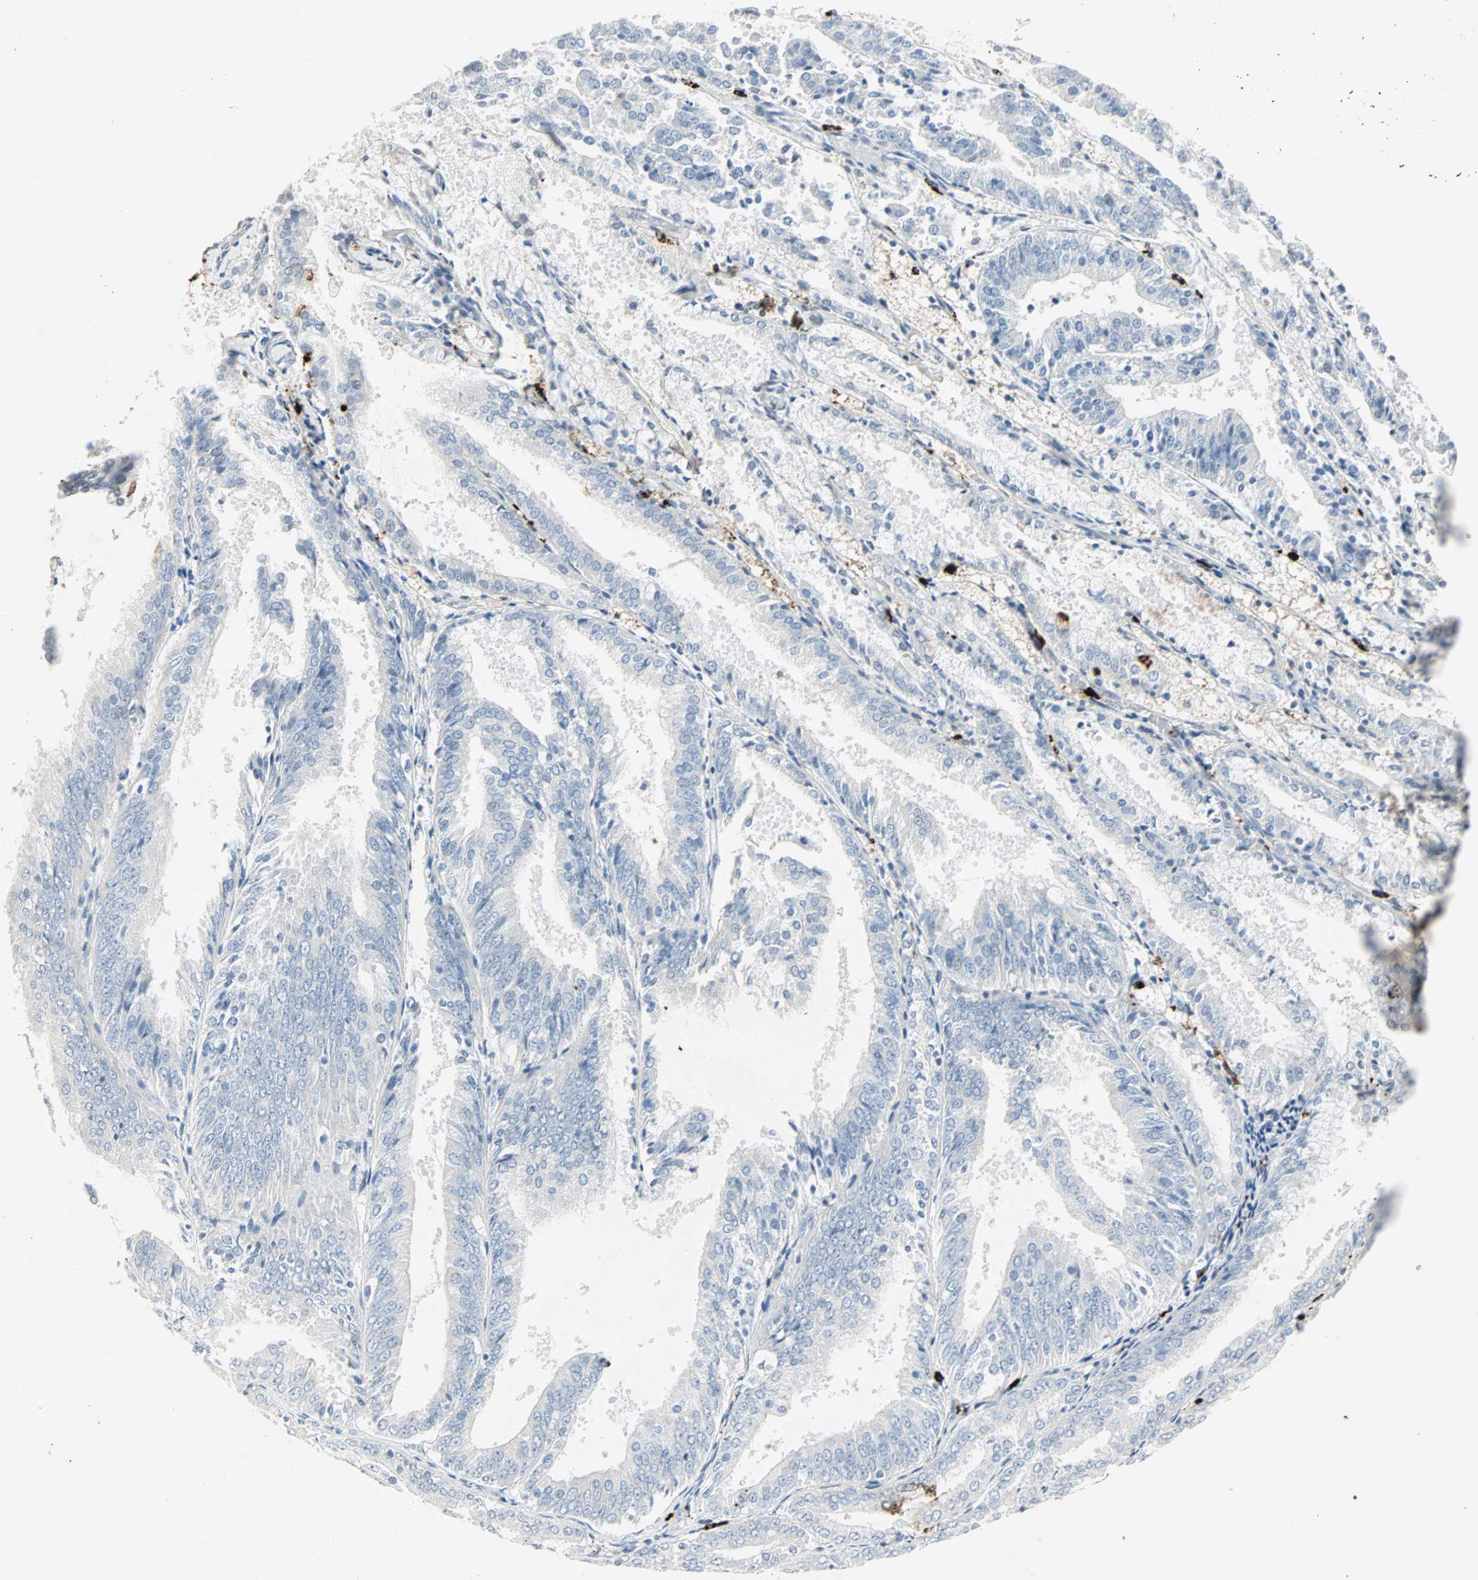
{"staining": {"intensity": "negative", "quantity": "none", "location": "none"}, "tissue": "endometrial cancer", "cell_type": "Tumor cells", "image_type": "cancer", "snomed": [{"axis": "morphology", "description": "Adenocarcinoma, NOS"}, {"axis": "topography", "description": "Endometrium"}], "caption": "Tumor cells are negative for brown protein staining in endometrial adenocarcinoma.", "gene": "CEACAM6", "patient": {"sex": "female", "age": 63}}